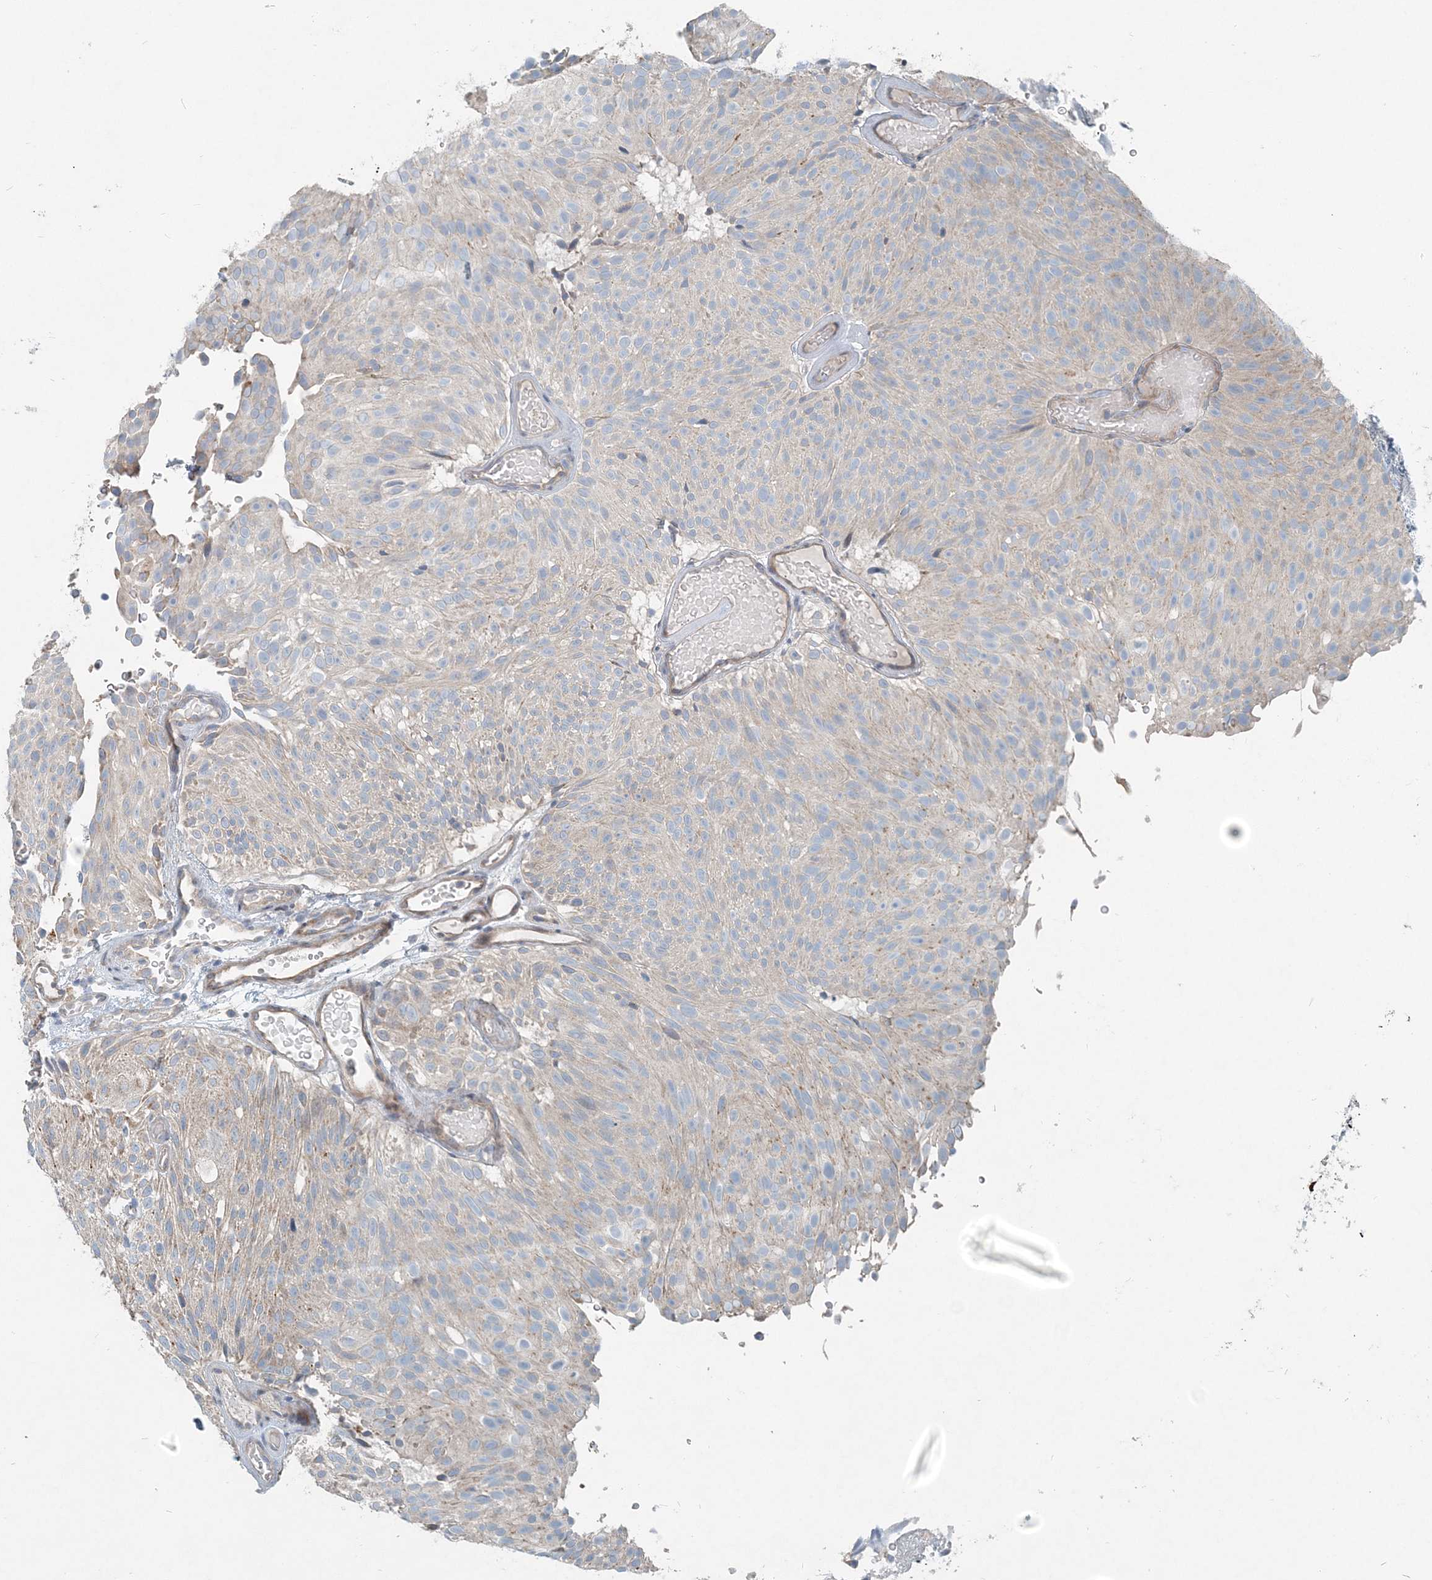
{"staining": {"intensity": "negative", "quantity": "none", "location": "none"}, "tissue": "urothelial cancer", "cell_type": "Tumor cells", "image_type": "cancer", "snomed": [{"axis": "morphology", "description": "Urothelial carcinoma, Low grade"}, {"axis": "topography", "description": "Urinary bladder"}], "caption": "This is an IHC photomicrograph of human urothelial carcinoma (low-grade). There is no positivity in tumor cells.", "gene": "INTU", "patient": {"sex": "male", "age": 78}}